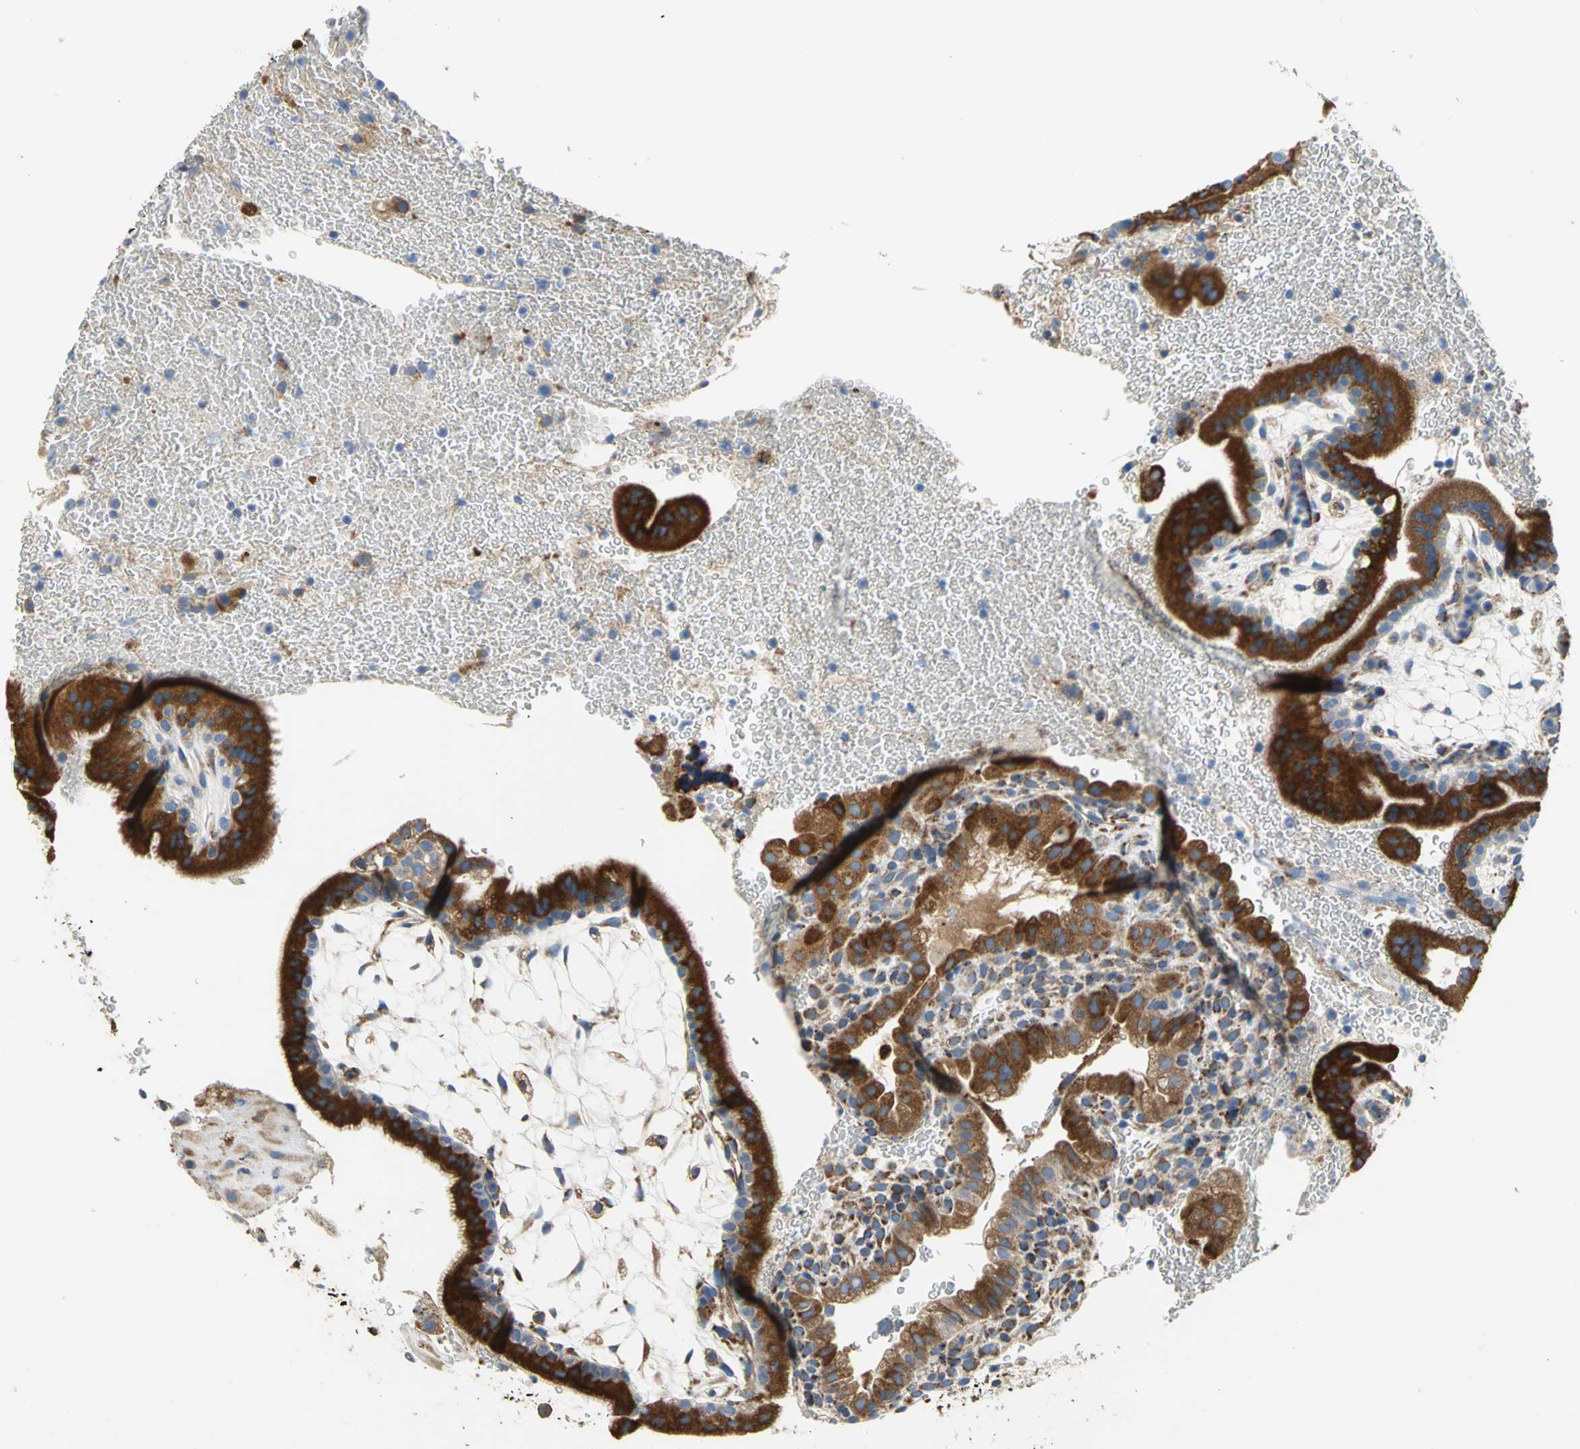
{"staining": {"intensity": "strong", "quantity": ">75%", "location": "cytoplasmic/membranous"}, "tissue": "placenta", "cell_type": "Trophoblastic cells", "image_type": "normal", "snomed": [{"axis": "morphology", "description": "Normal tissue, NOS"}, {"axis": "topography", "description": "Placenta"}], "caption": "This image reveals IHC staining of unremarkable human placenta, with high strong cytoplasmic/membranous expression in about >75% of trophoblastic cells.", "gene": "TULP4", "patient": {"sex": "female", "age": 19}}